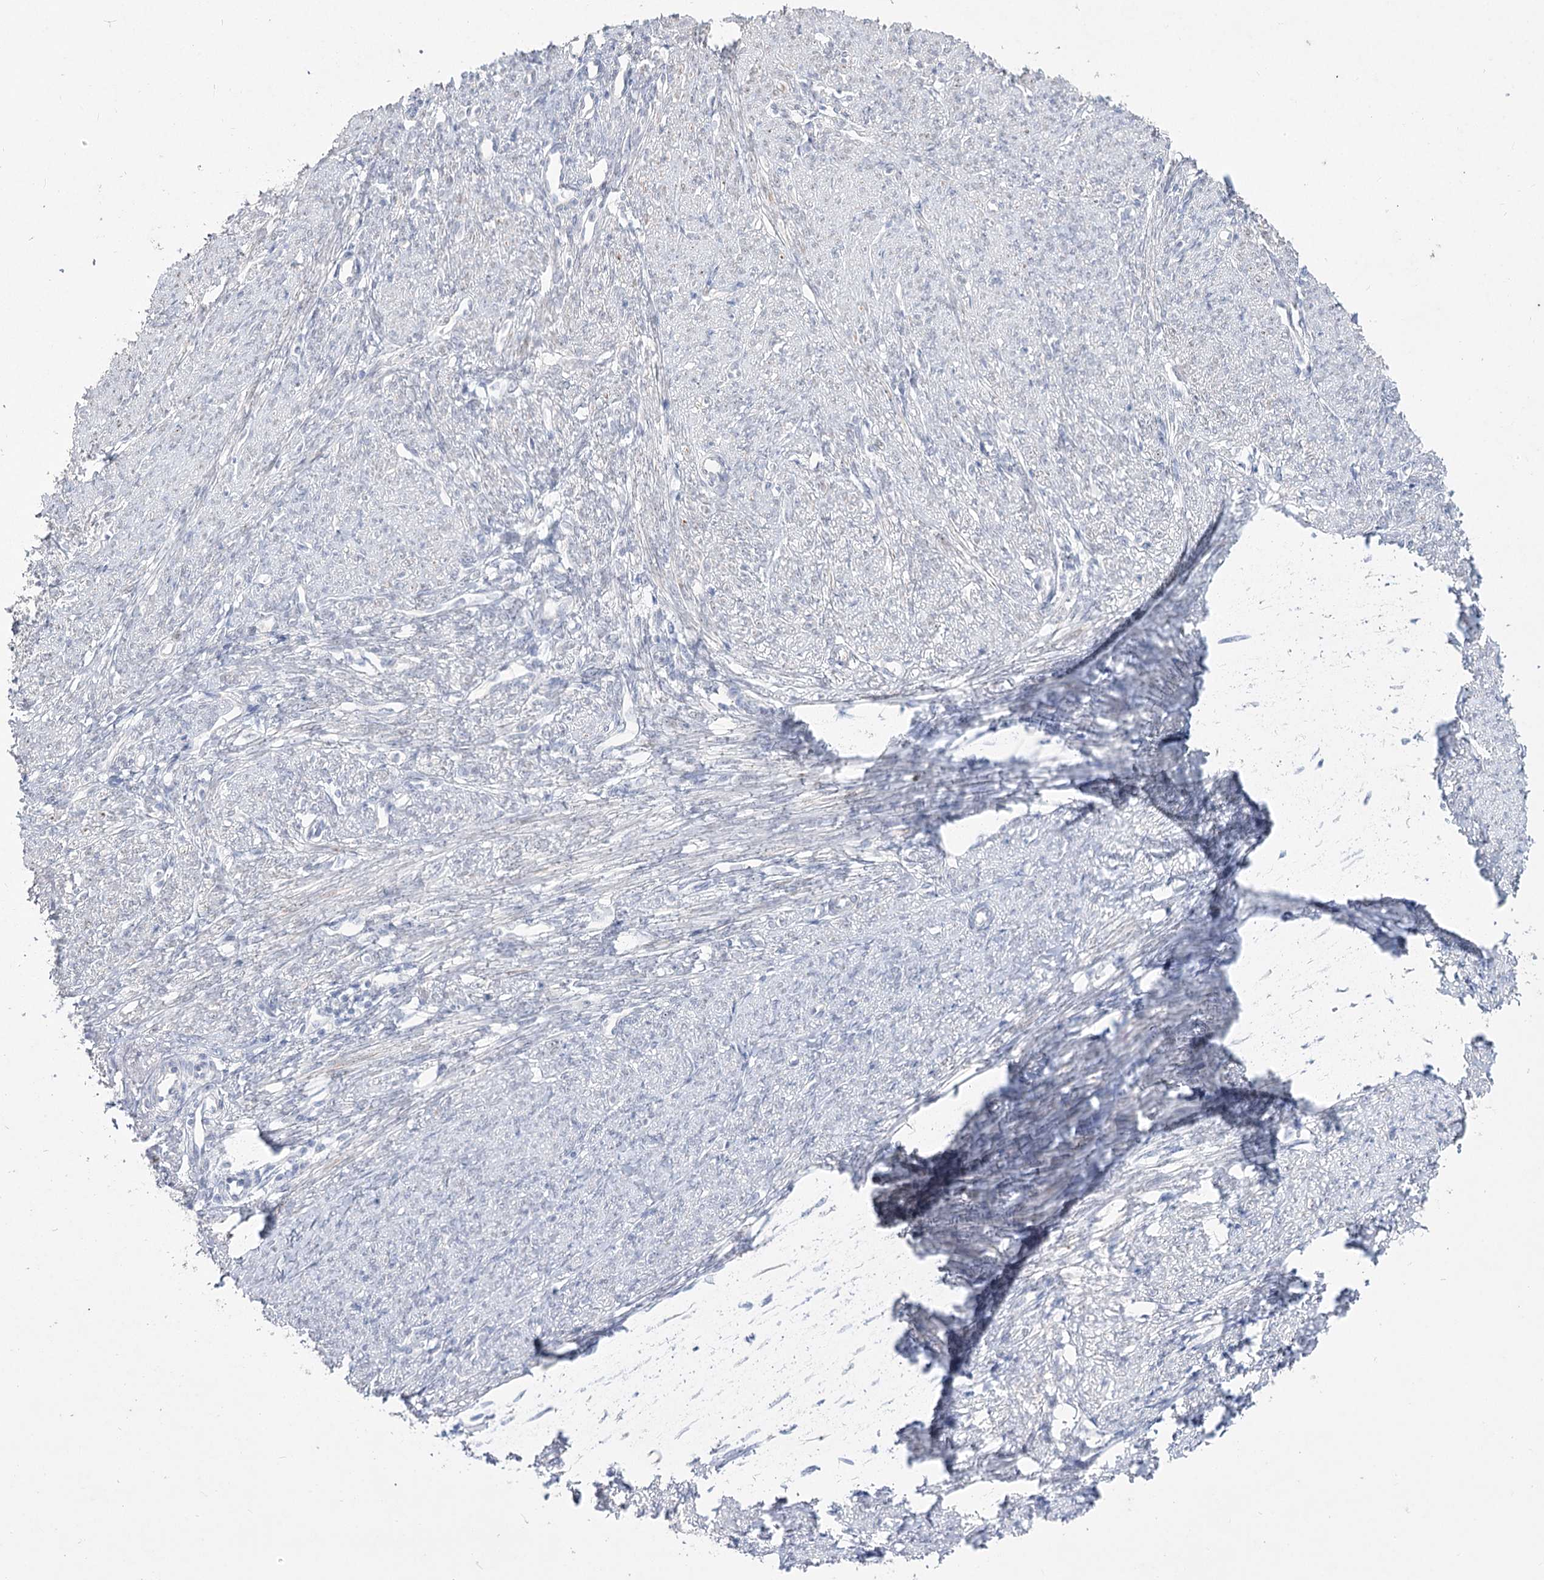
{"staining": {"intensity": "negative", "quantity": "none", "location": "none"}, "tissue": "smooth muscle", "cell_type": "Smooth muscle cells", "image_type": "normal", "snomed": [{"axis": "morphology", "description": "Normal tissue, NOS"}, {"axis": "topography", "description": "Smooth muscle"}, {"axis": "topography", "description": "Uterus"}], "caption": "This is a micrograph of immunohistochemistry (IHC) staining of benign smooth muscle, which shows no staining in smooth muscle cells.", "gene": "DDX50", "patient": {"sex": "female", "age": 59}}